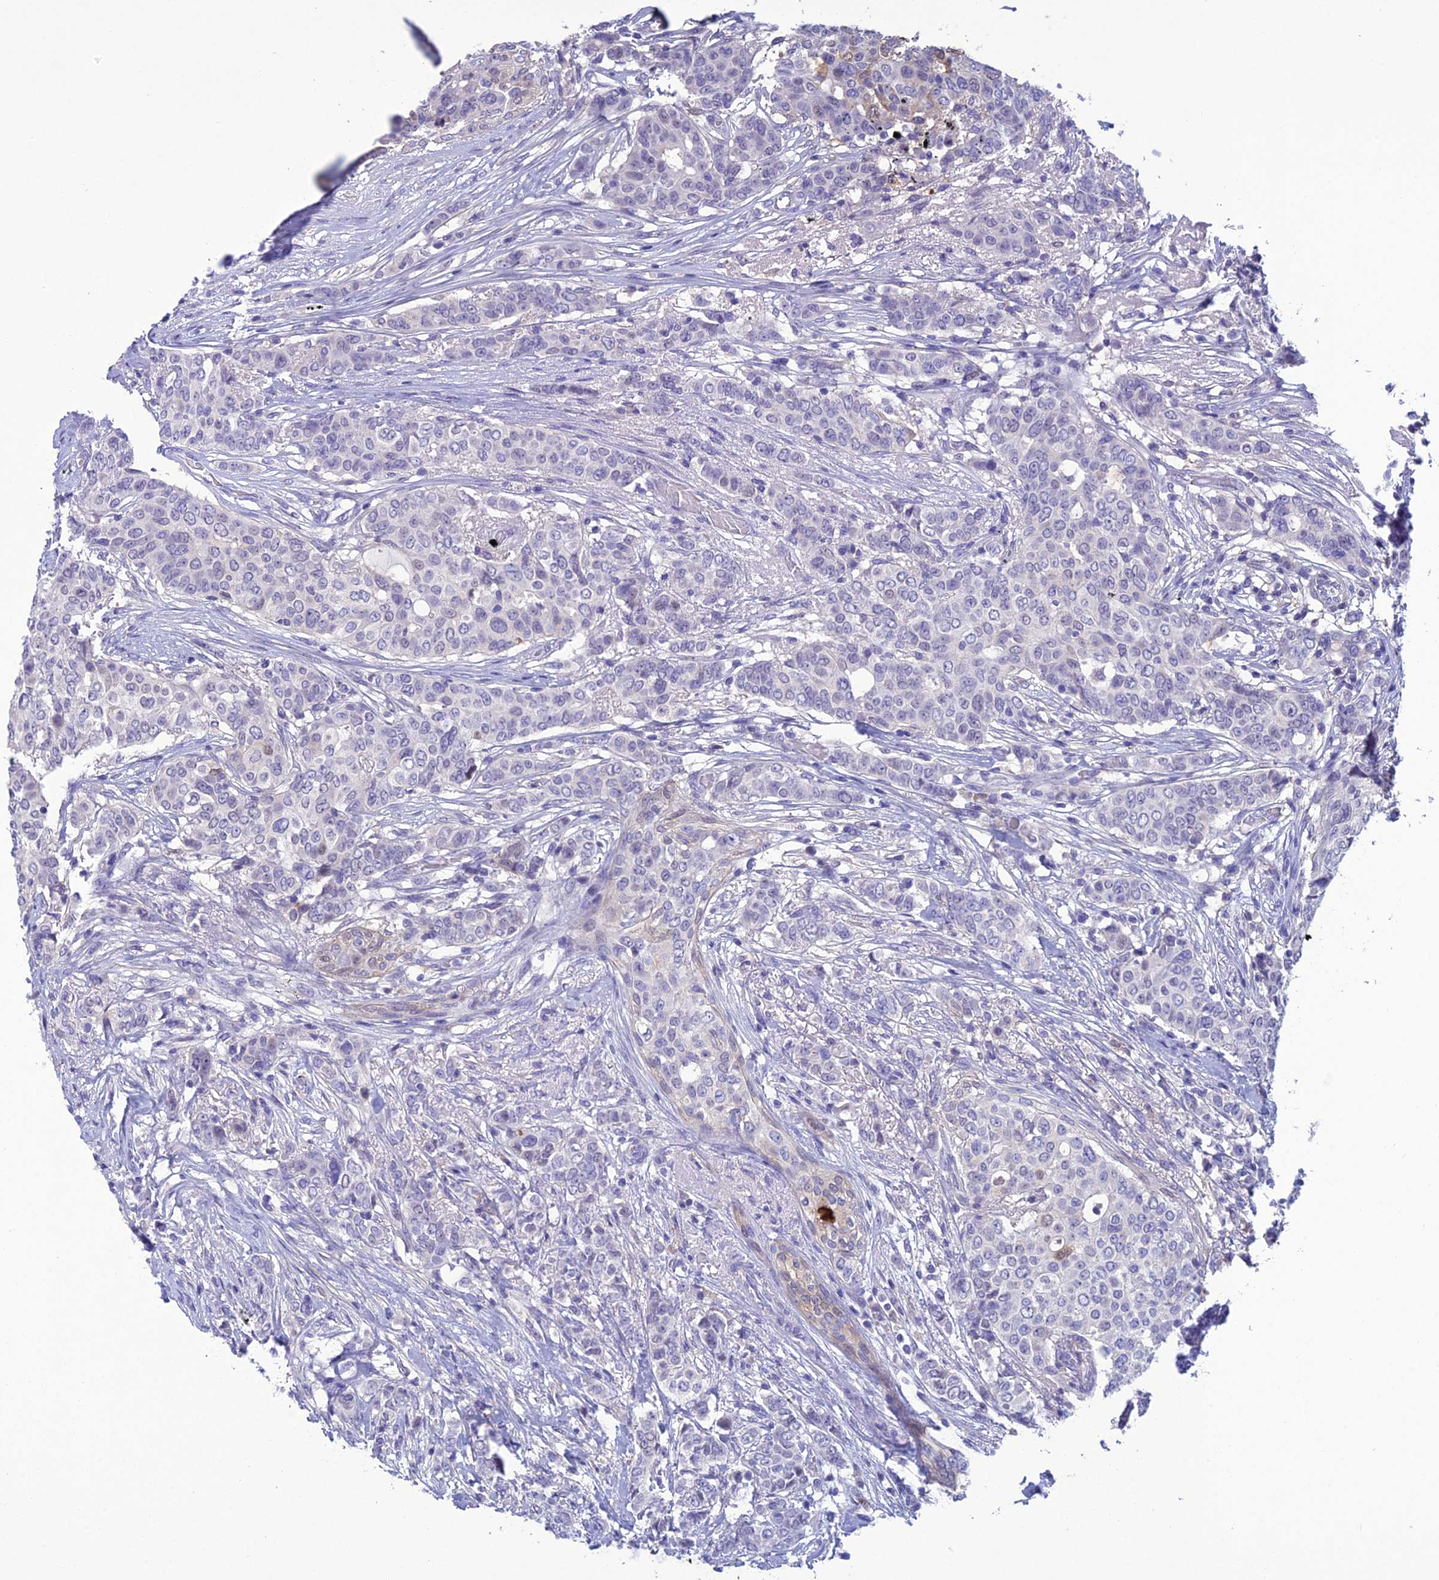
{"staining": {"intensity": "weak", "quantity": "<25%", "location": "cytoplasmic/membranous"}, "tissue": "breast cancer", "cell_type": "Tumor cells", "image_type": "cancer", "snomed": [{"axis": "morphology", "description": "Lobular carcinoma"}, {"axis": "topography", "description": "Breast"}], "caption": "The immunohistochemistry histopathology image has no significant positivity in tumor cells of breast cancer (lobular carcinoma) tissue.", "gene": "CRB2", "patient": {"sex": "female", "age": 51}}